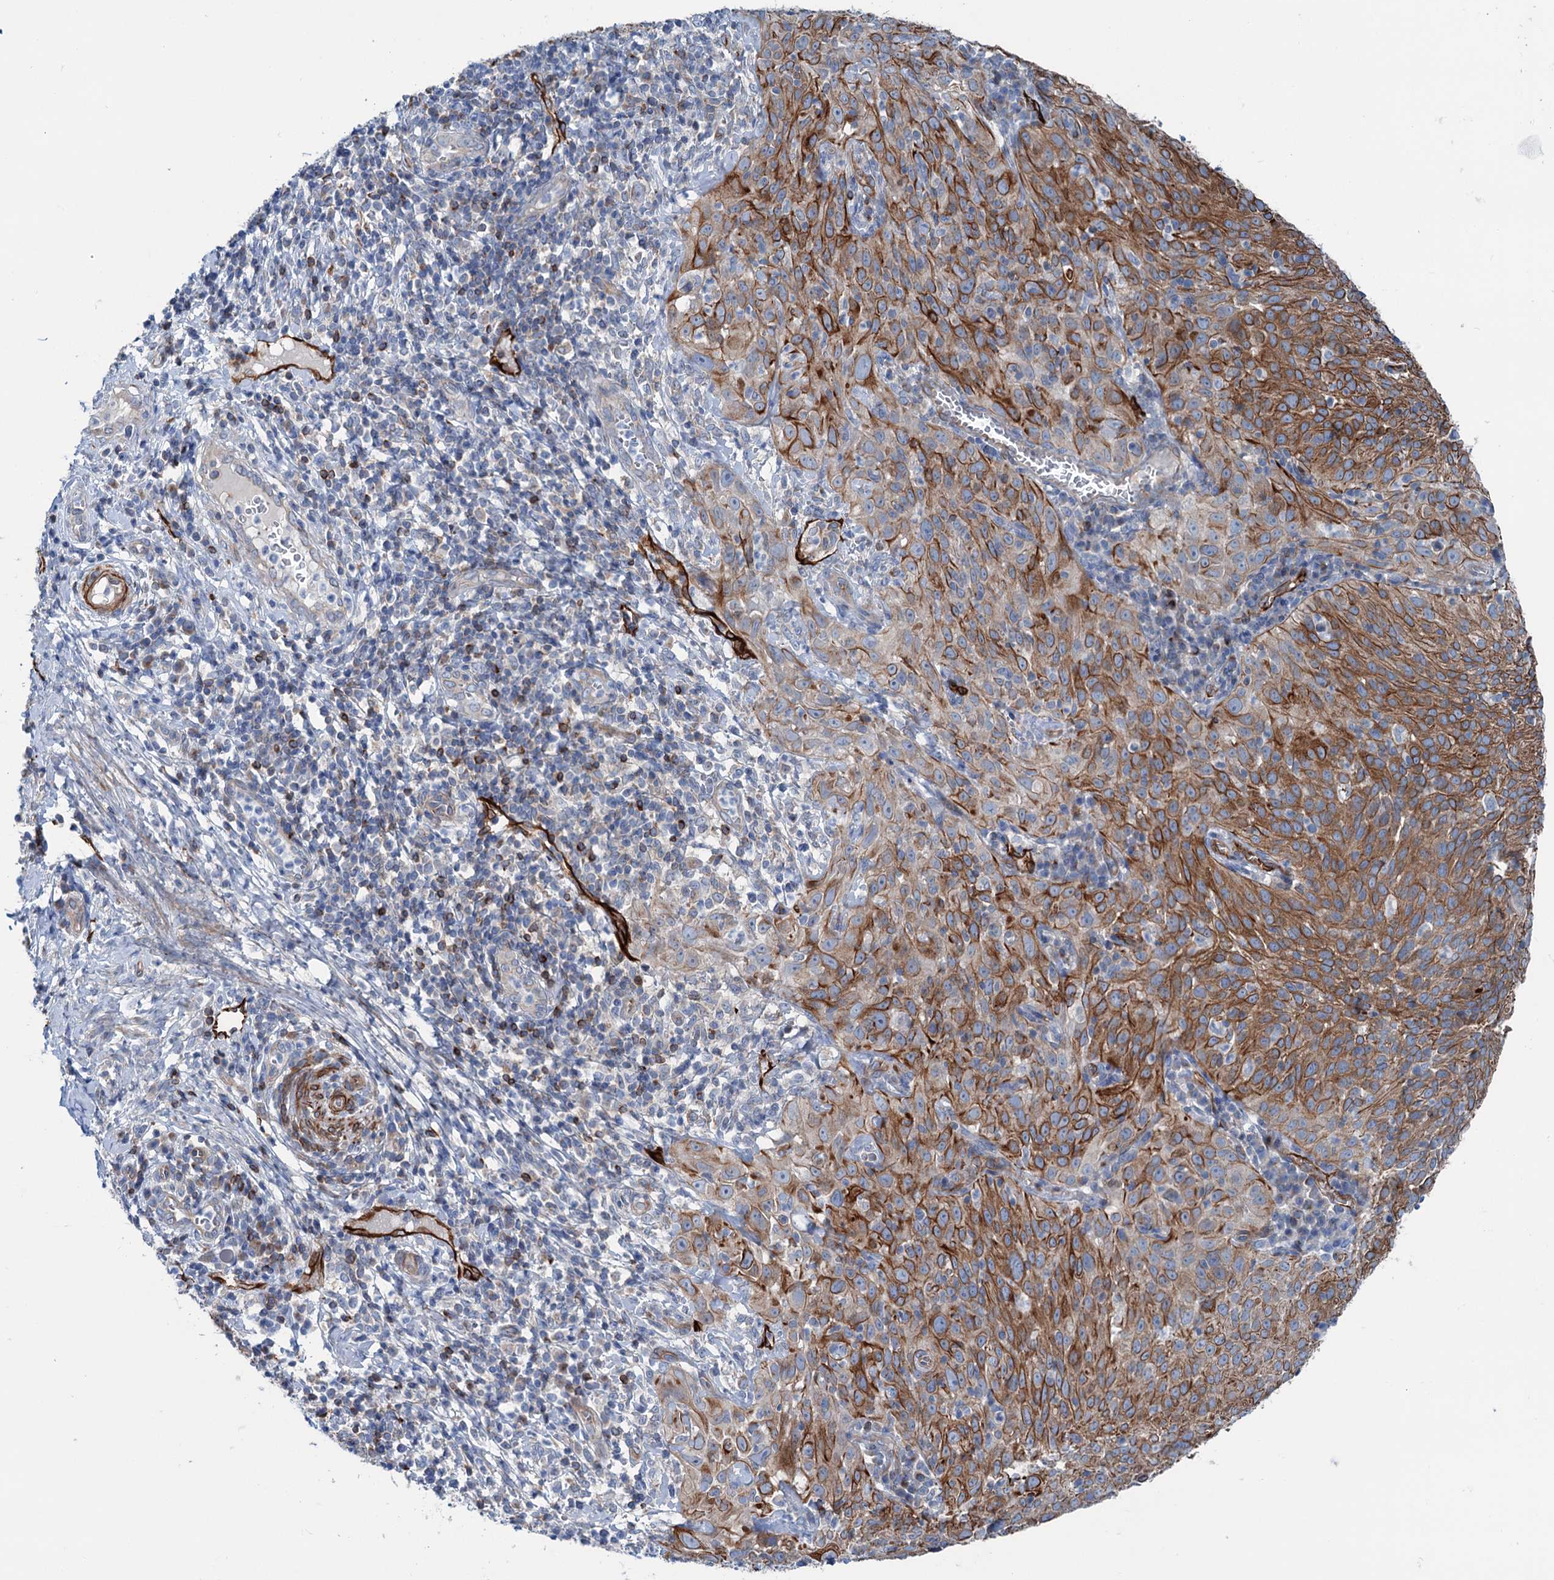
{"staining": {"intensity": "moderate", "quantity": ">75%", "location": "cytoplasmic/membranous"}, "tissue": "cervical cancer", "cell_type": "Tumor cells", "image_type": "cancer", "snomed": [{"axis": "morphology", "description": "Squamous cell carcinoma, NOS"}, {"axis": "topography", "description": "Cervix"}], "caption": "Cervical cancer tissue reveals moderate cytoplasmic/membranous expression in about >75% of tumor cells, visualized by immunohistochemistry. The protein is shown in brown color, while the nuclei are stained blue.", "gene": "CALCOCO1", "patient": {"sex": "female", "age": 31}}